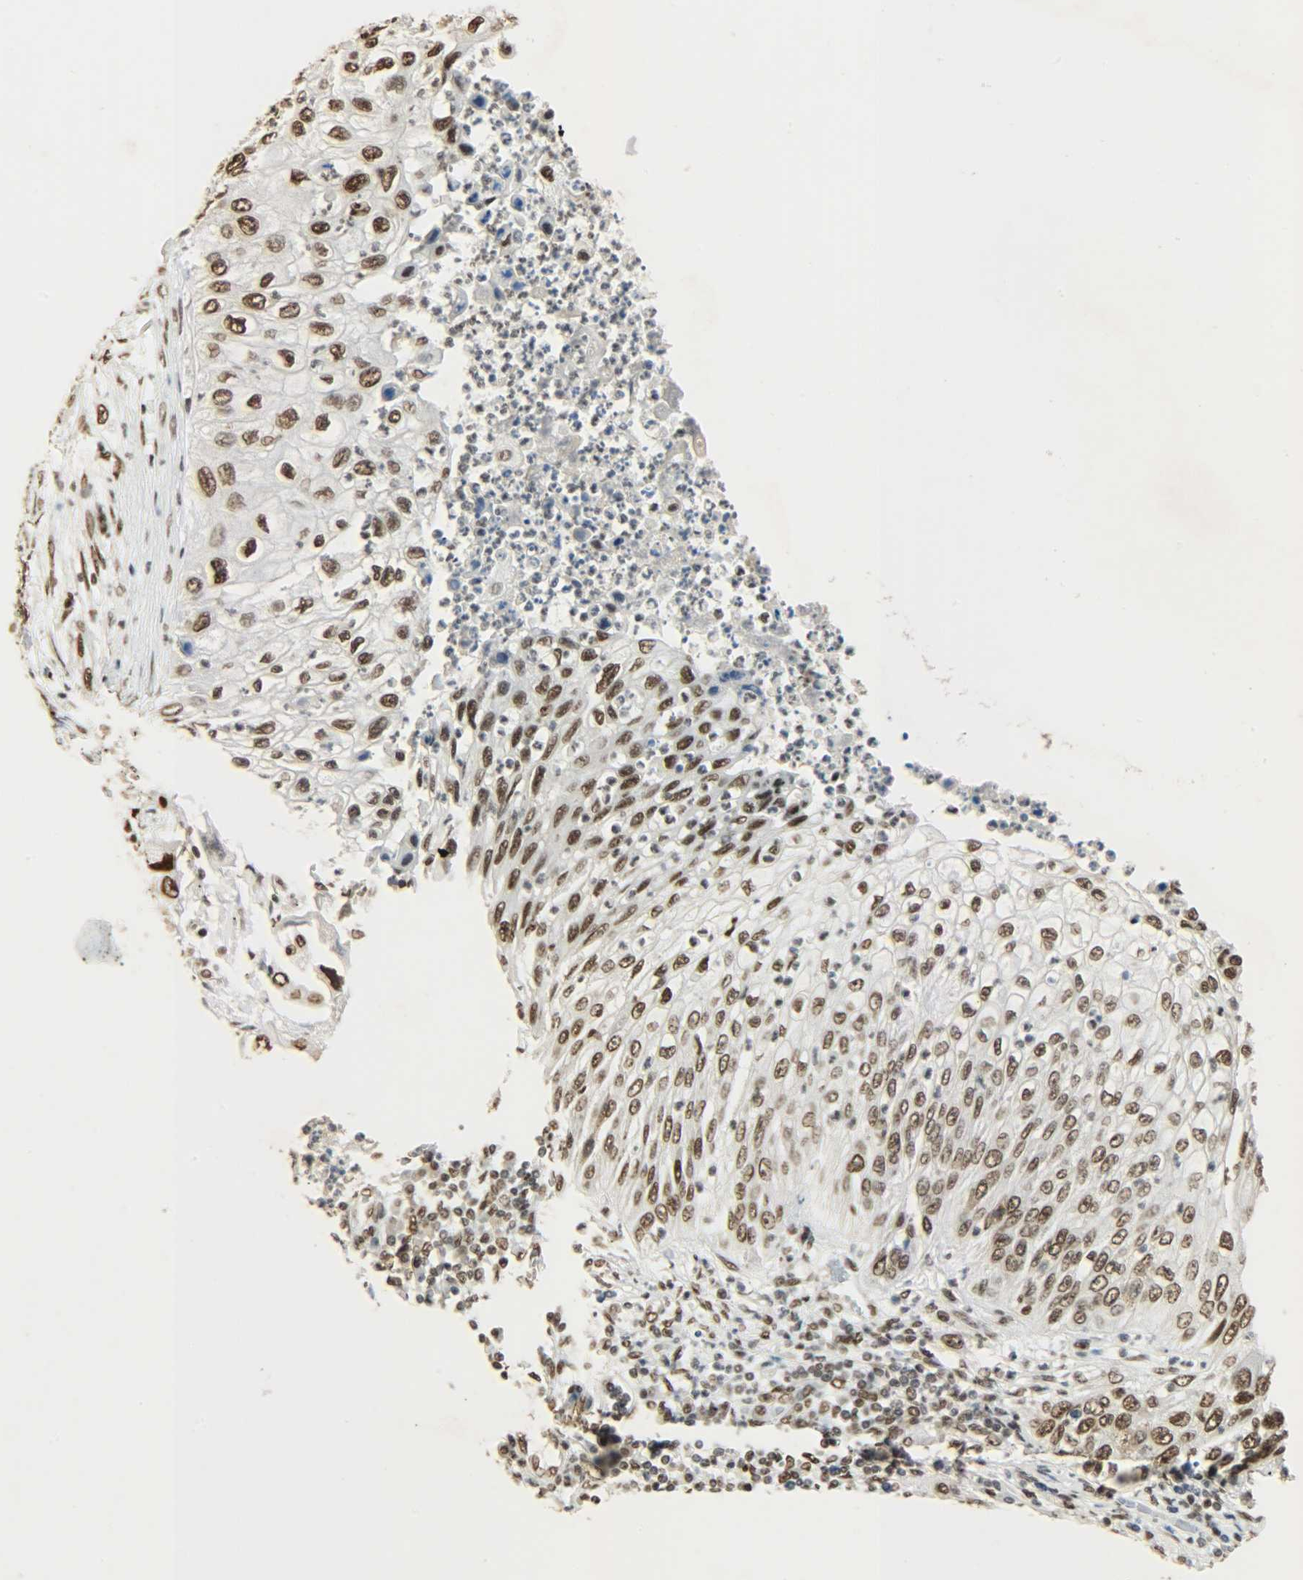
{"staining": {"intensity": "strong", "quantity": ">75%", "location": "nuclear"}, "tissue": "lung cancer", "cell_type": "Tumor cells", "image_type": "cancer", "snomed": [{"axis": "morphology", "description": "Inflammation, NOS"}, {"axis": "morphology", "description": "Squamous cell carcinoma, NOS"}, {"axis": "topography", "description": "Lymph node"}, {"axis": "topography", "description": "Soft tissue"}, {"axis": "topography", "description": "Lung"}], "caption": "Protein expression analysis of human lung cancer reveals strong nuclear staining in about >75% of tumor cells.", "gene": "KHDRBS1", "patient": {"sex": "male", "age": 66}}